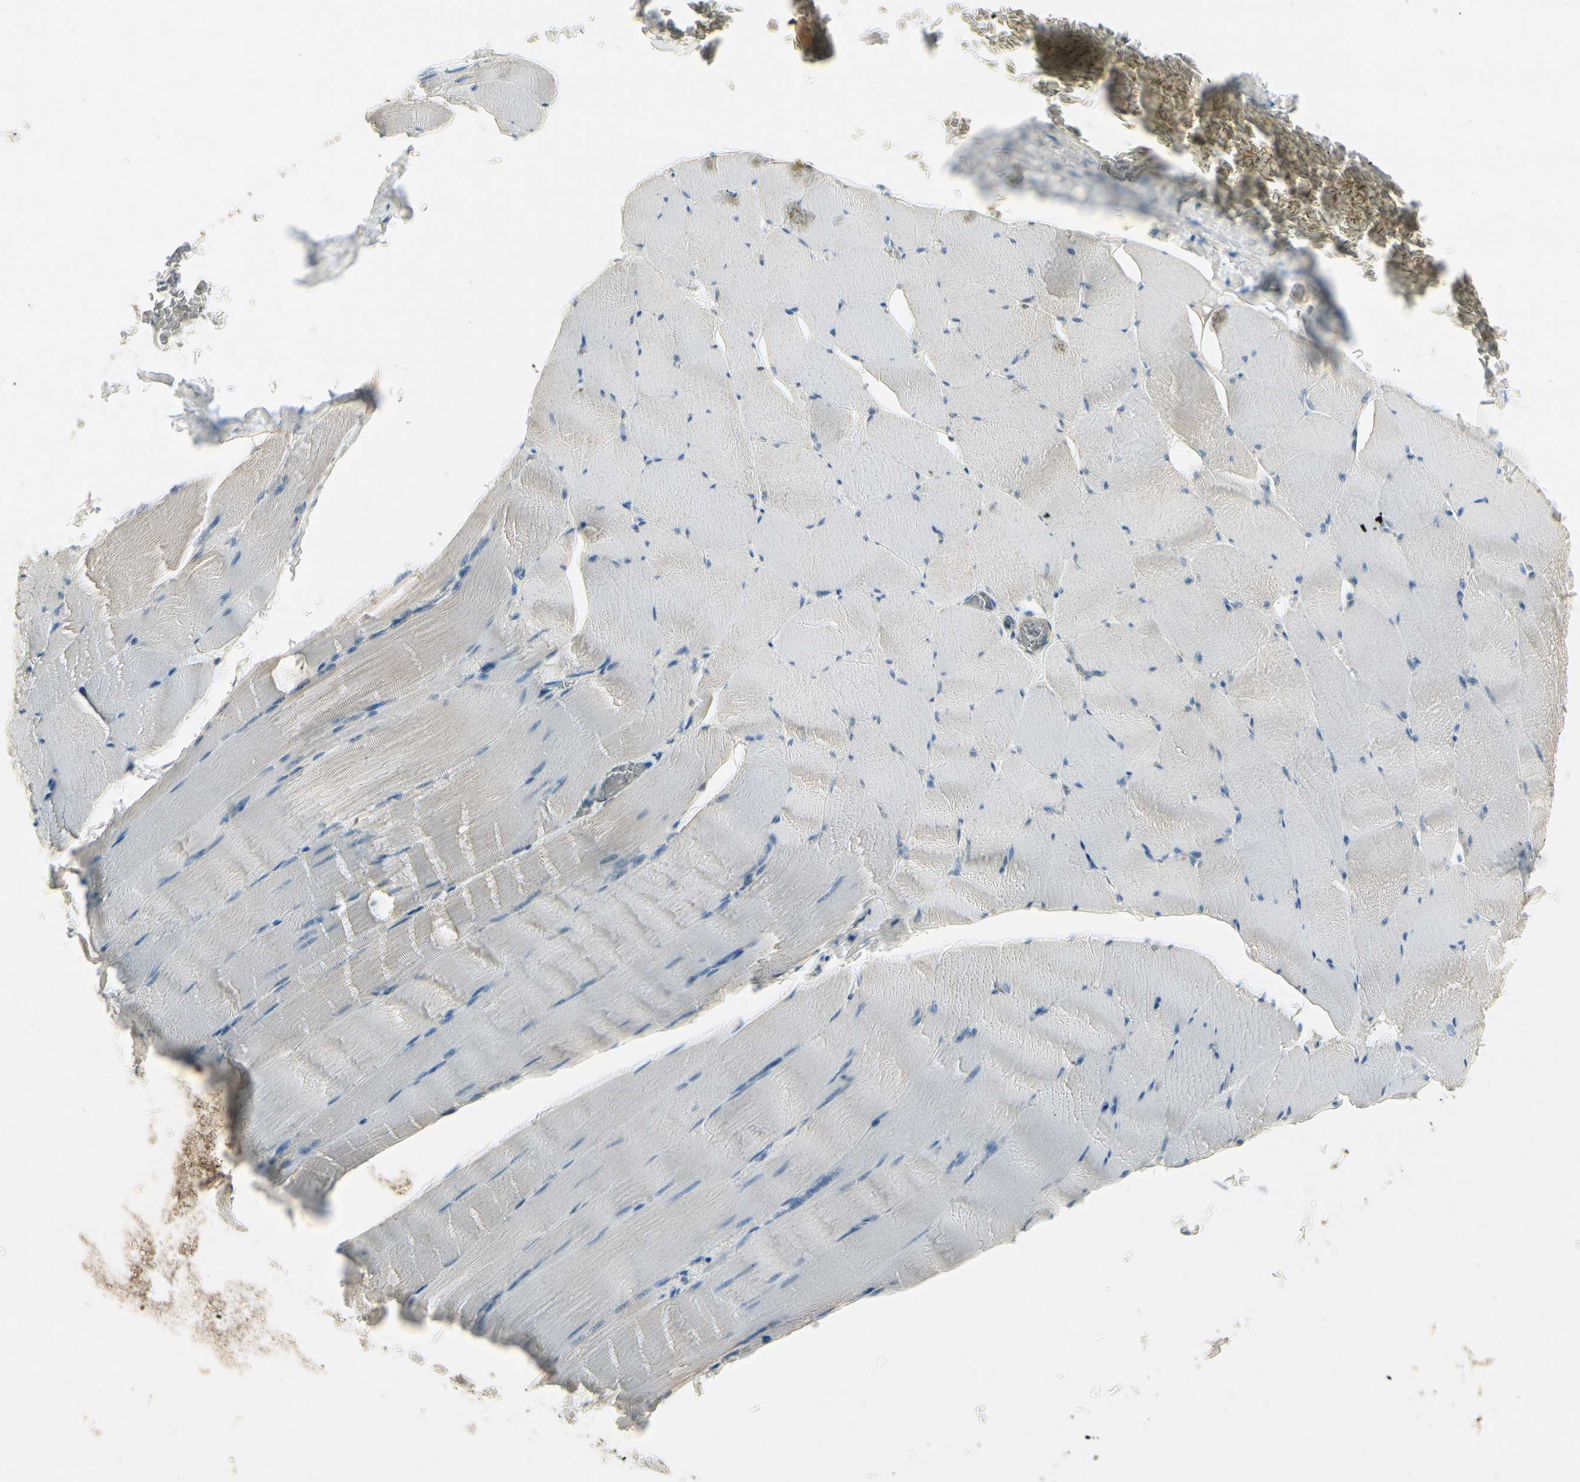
{"staining": {"intensity": "weak", "quantity": "25%-75%", "location": "cytoplasmic/membranous"}, "tissue": "skeletal muscle", "cell_type": "Myocytes", "image_type": "normal", "snomed": [{"axis": "morphology", "description": "Normal tissue, NOS"}, {"axis": "topography", "description": "Skeletal muscle"}], "caption": "Skeletal muscle stained with DAB (3,3'-diaminobenzidine) IHC shows low levels of weak cytoplasmic/membranous expression in about 25%-75% of myocytes. (DAB (3,3'-diaminobenzidine) IHC, brown staining for protein, blue staining for nuclei).", "gene": "ITGA3", "patient": {"sex": "male", "age": 62}}